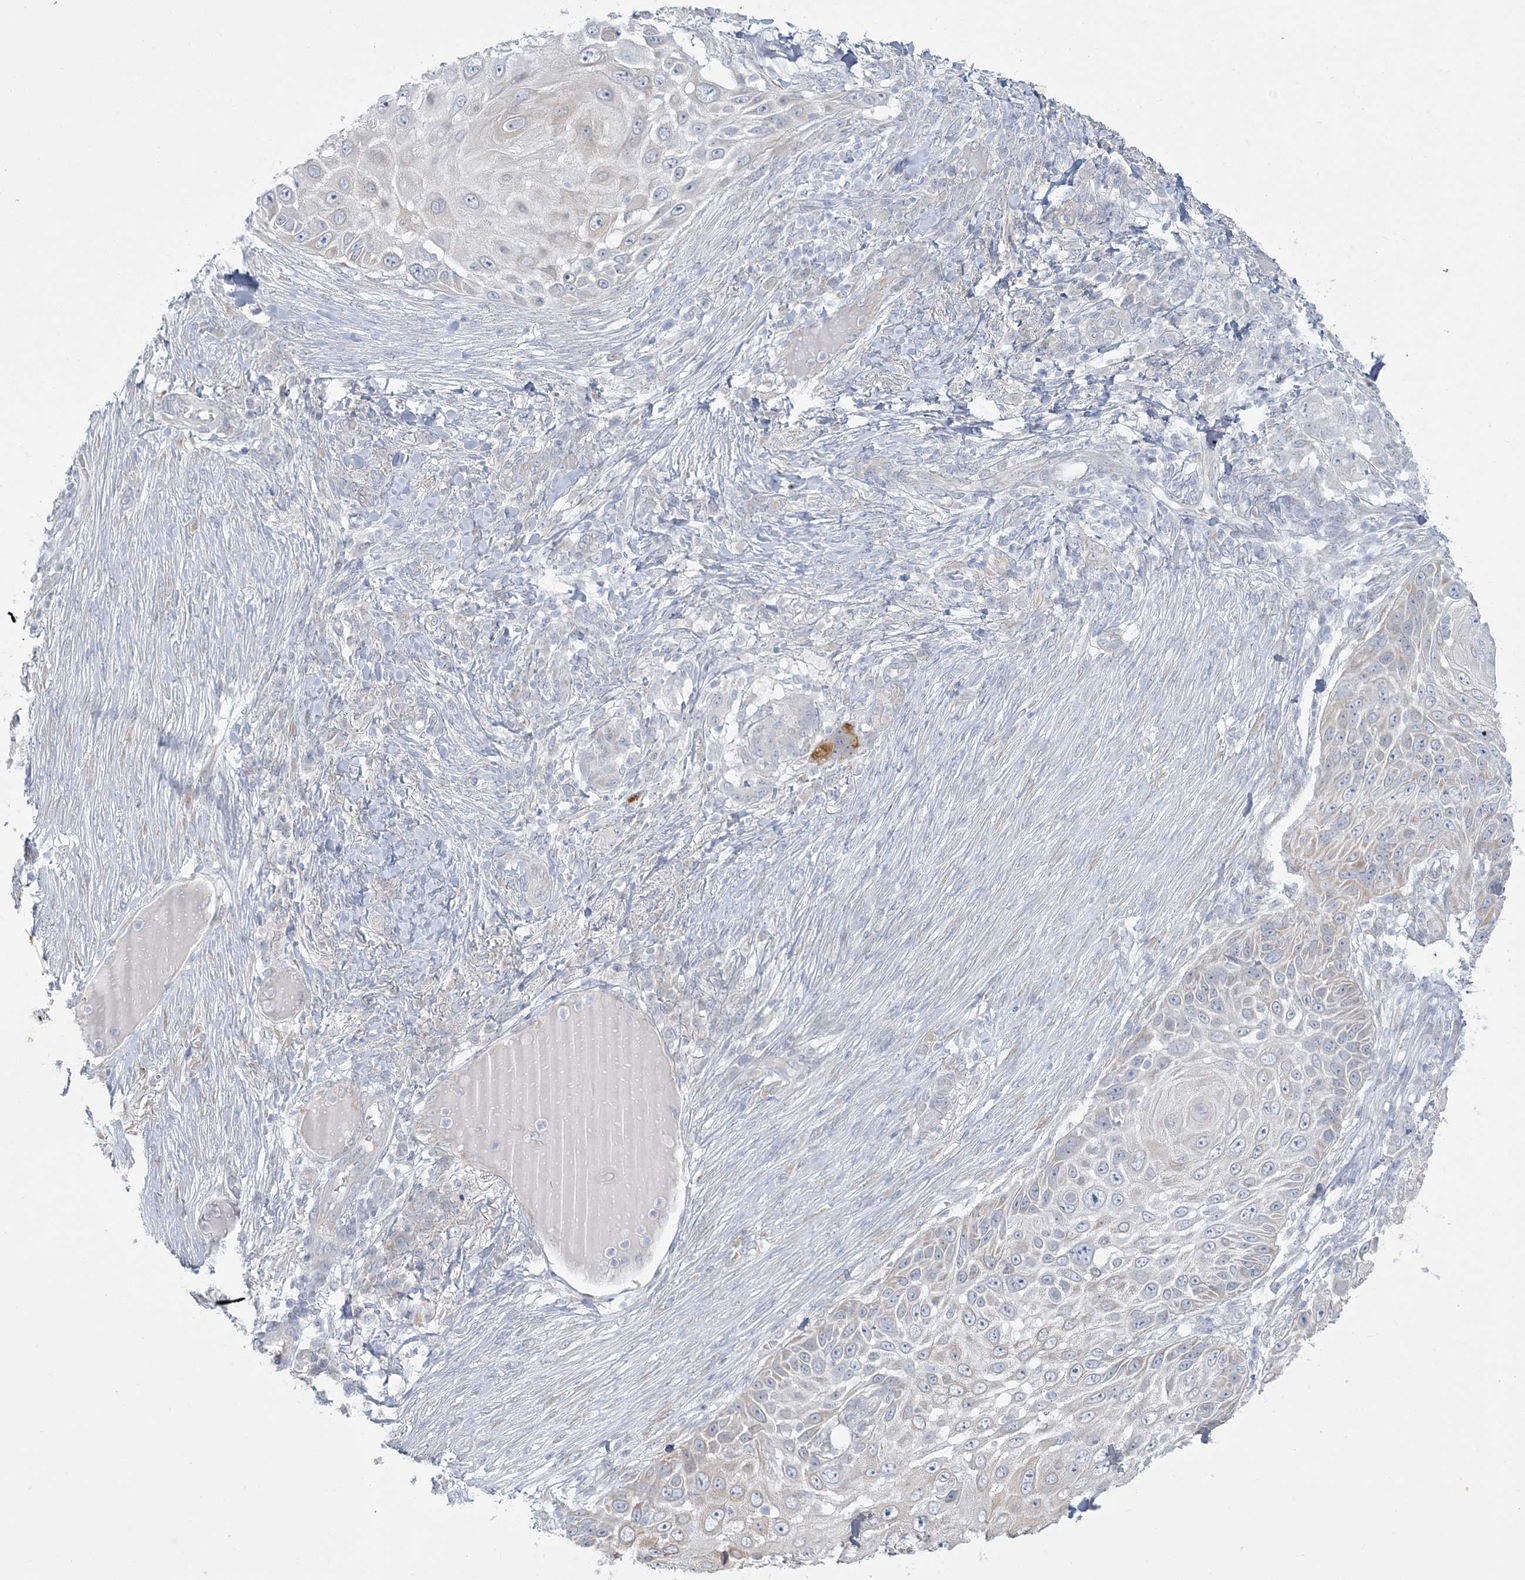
{"staining": {"intensity": "negative", "quantity": "none", "location": "none"}, "tissue": "skin cancer", "cell_type": "Tumor cells", "image_type": "cancer", "snomed": [{"axis": "morphology", "description": "Squamous cell carcinoma, NOS"}, {"axis": "topography", "description": "Skin"}], "caption": "Skin cancer was stained to show a protein in brown. There is no significant expression in tumor cells.", "gene": "ZC3H6", "patient": {"sex": "female", "age": 44}}